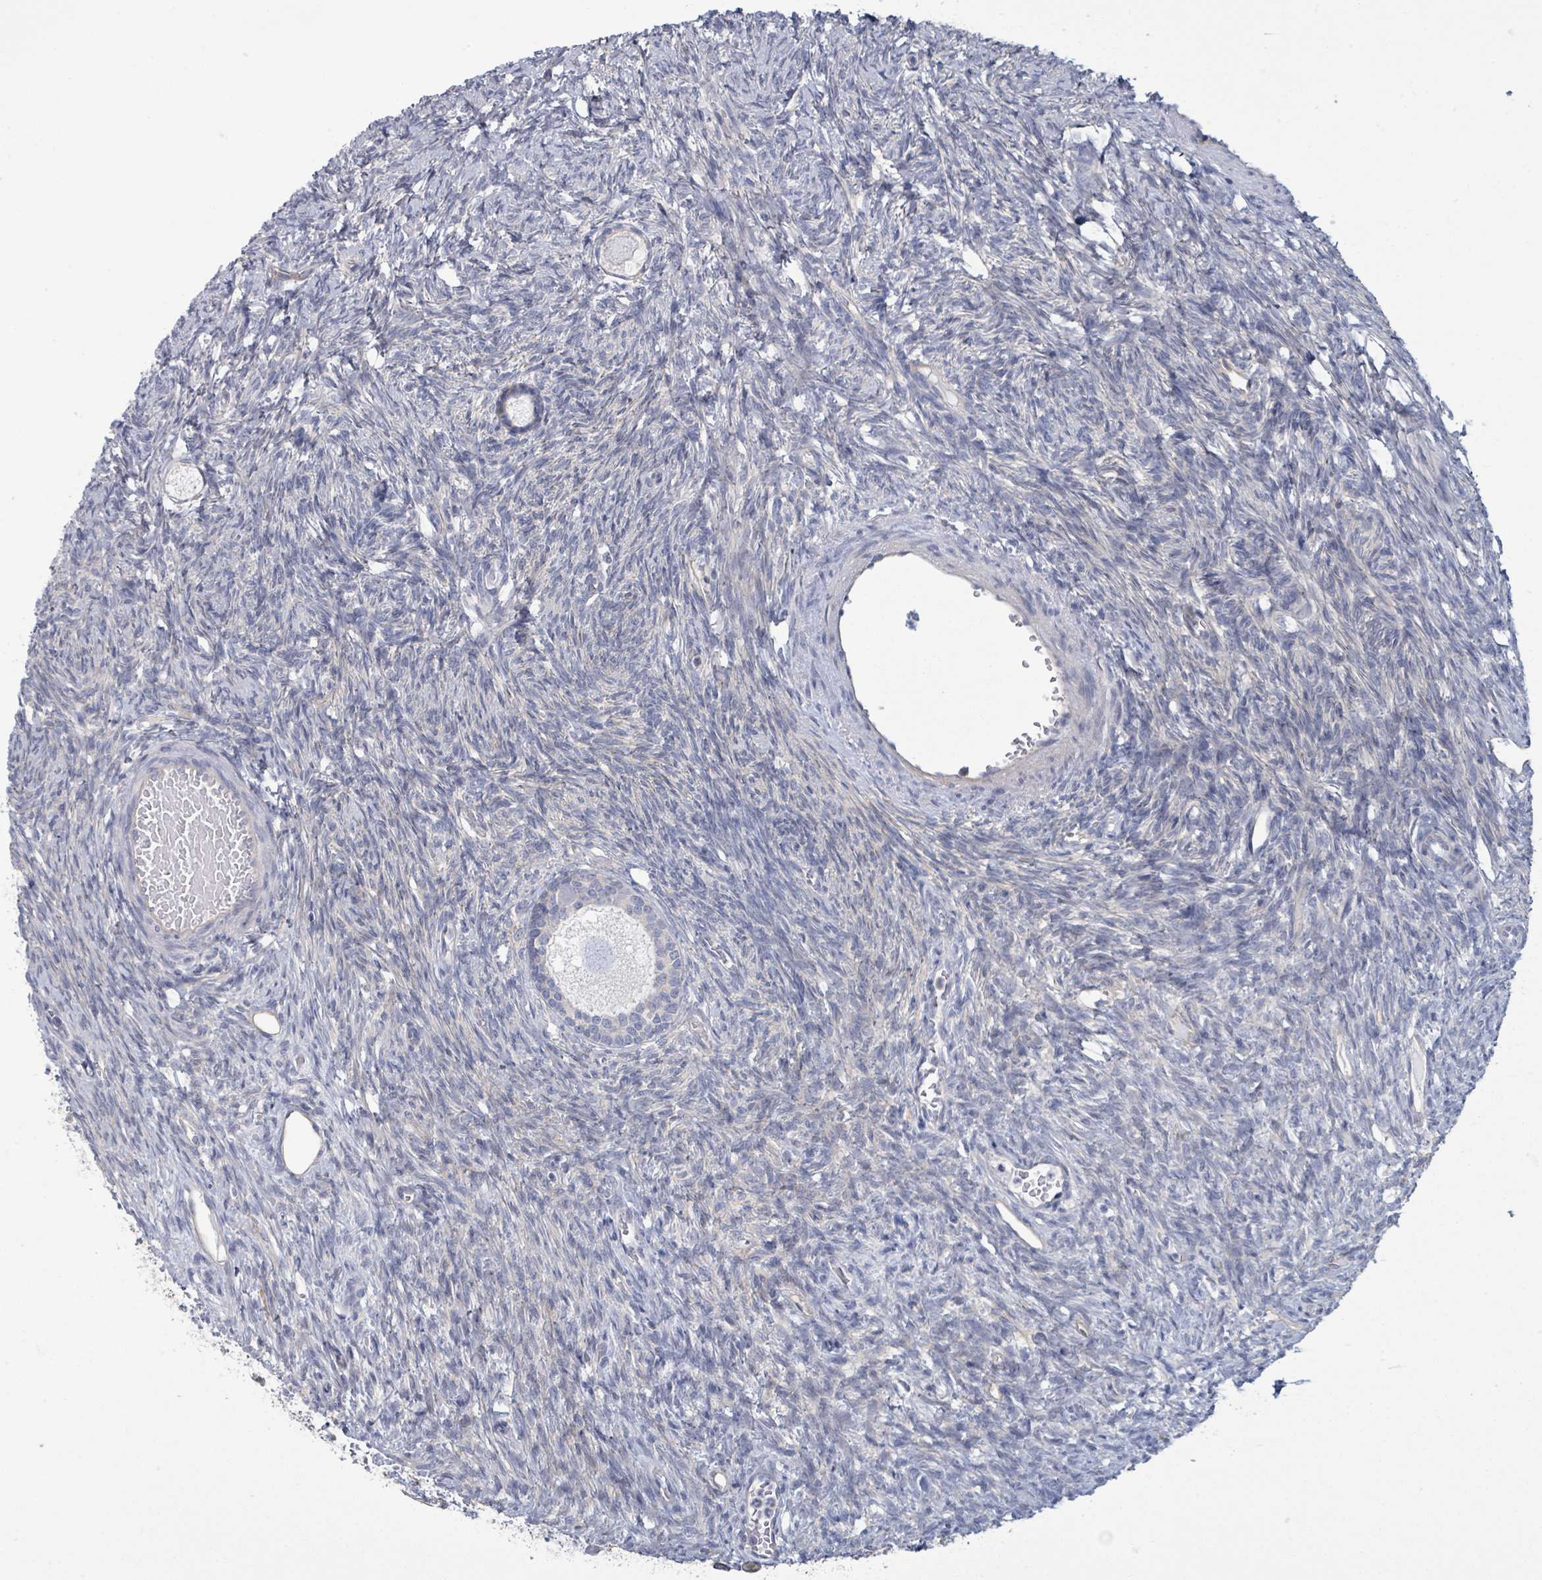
{"staining": {"intensity": "negative", "quantity": "none", "location": "none"}, "tissue": "ovary", "cell_type": "Follicle cells", "image_type": "normal", "snomed": [{"axis": "morphology", "description": "Normal tissue, NOS"}, {"axis": "topography", "description": "Ovary"}], "caption": "The histopathology image shows no significant staining in follicle cells of ovary. (Brightfield microscopy of DAB immunohistochemistry (IHC) at high magnification).", "gene": "COL13A1", "patient": {"sex": "female", "age": 33}}